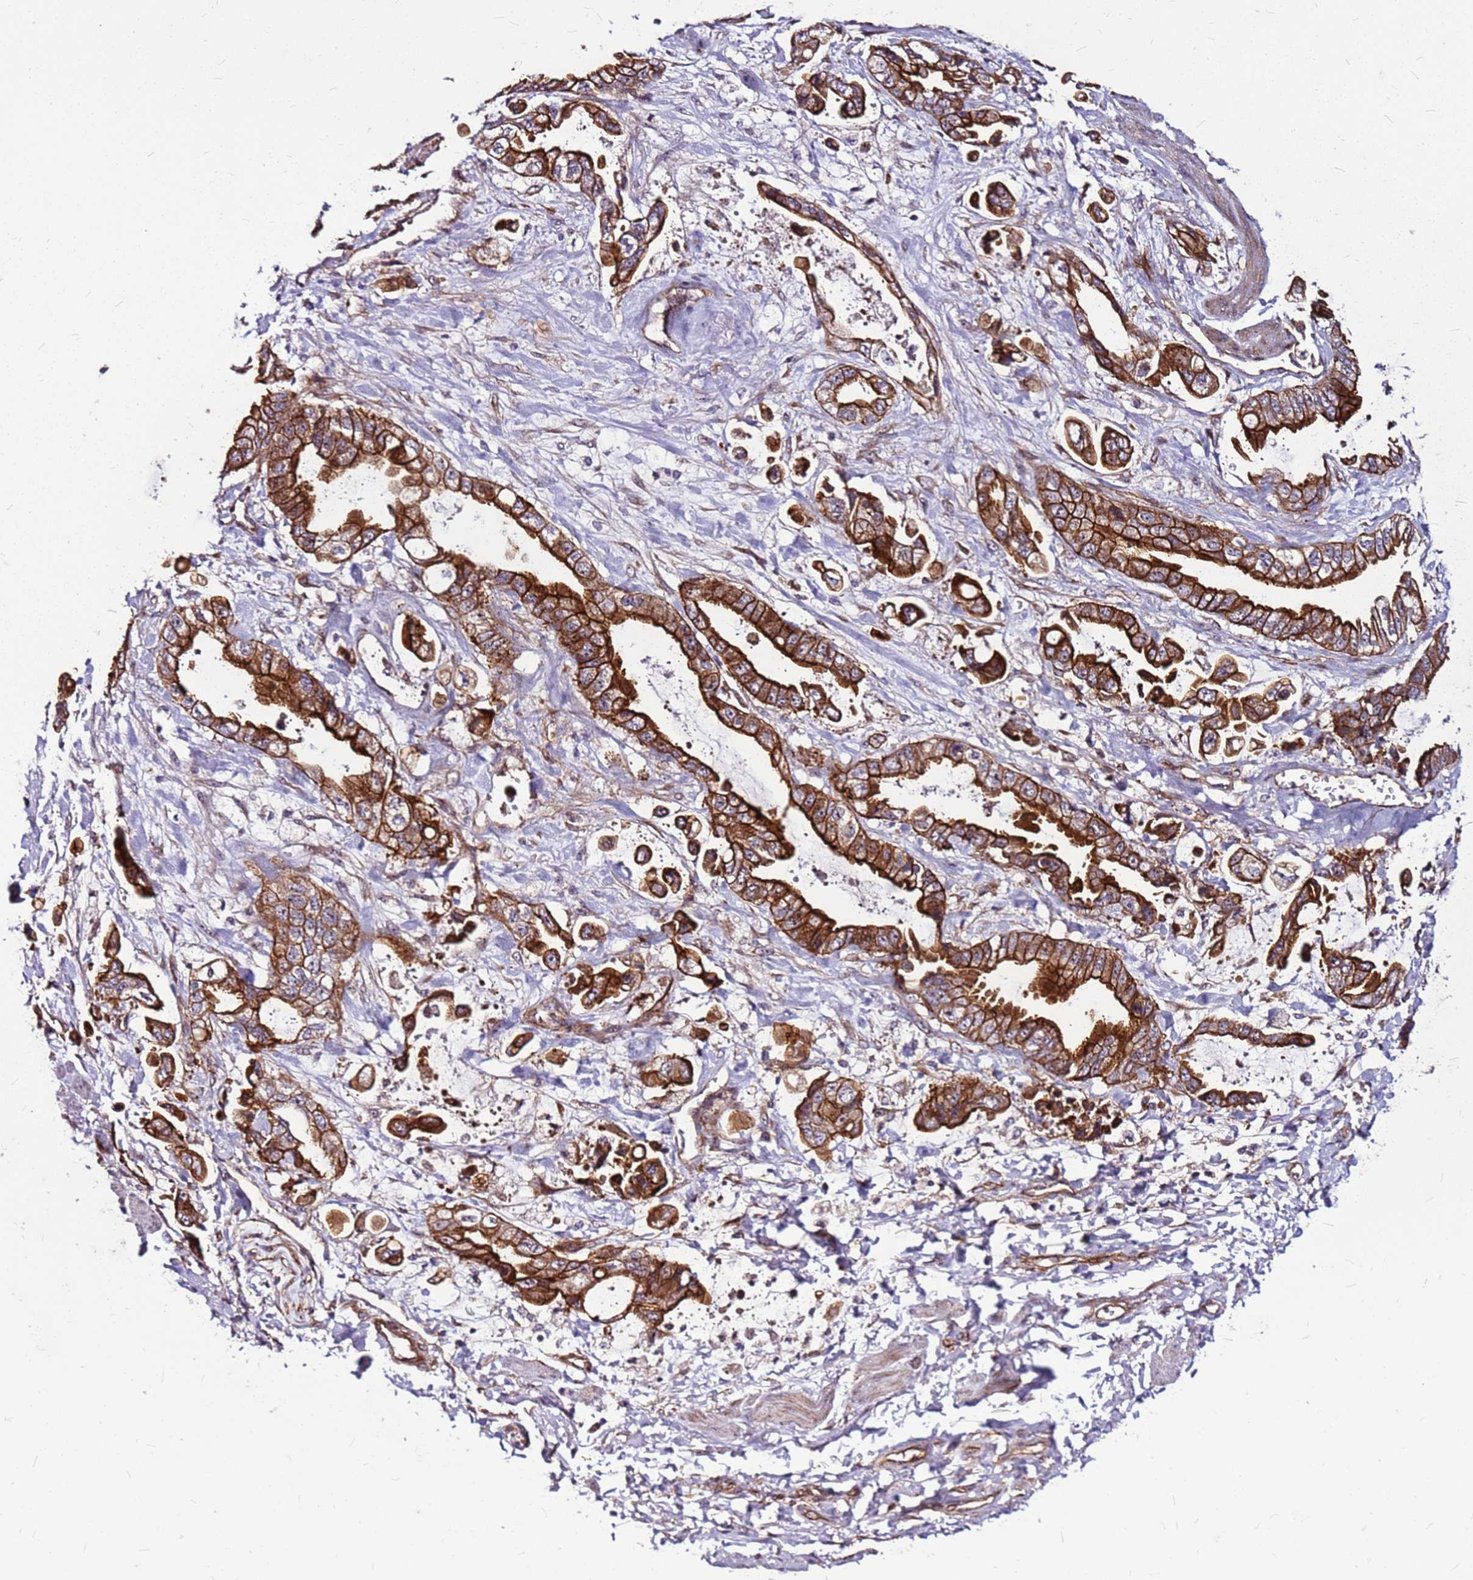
{"staining": {"intensity": "strong", "quantity": ">75%", "location": "cytoplasmic/membranous"}, "tissue": "stomach cancer", "cell_type": "Tumor cells", "image_type": "cancer", "snomed": [{"axis": "morphology", "description": "Adenocarcinoma, NOS"}, {"axis": "topography", "description": "Stomach"}], "caption": "Immunohistochemistry (IHC) micrograph of neoplastic tissue: stomach cancer (adenocarcinoma) stained using immunohistochemistry (IHC) displays high levels of strong protein expression localized specifically in the cytoplasmic/membranous of tumor cells, appearing as a cytoplasmic/membranous brown color.", "gene": "TOPAZ1", "patient": {"sex": "male", "age": 62}}